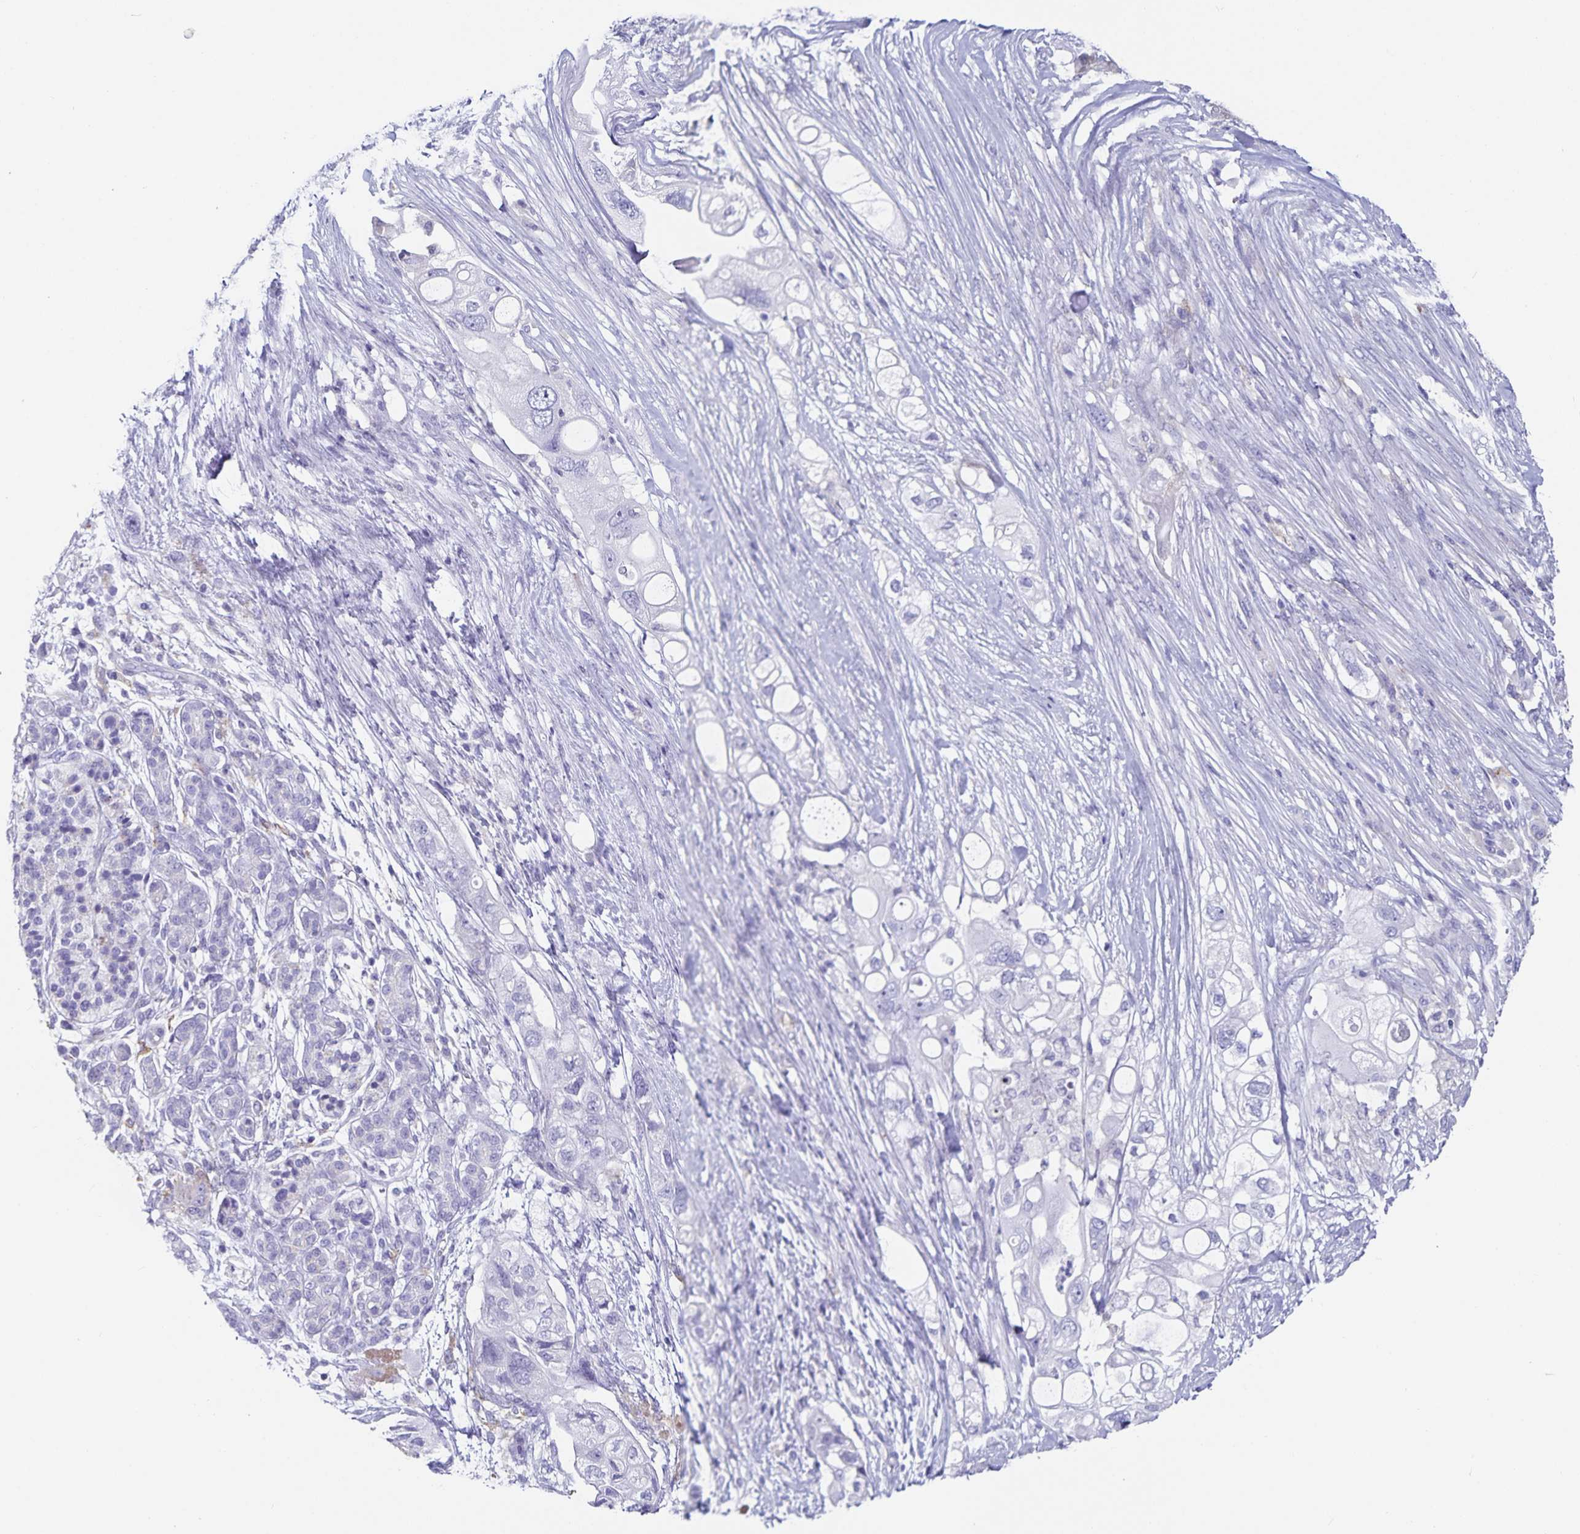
{"staining": {"intensity": "negative", "quantity": "none", "location": "none"}, "tissue": "pancreatic cancer", "cell_type": "Tumor cells", "image_type": "cancer", "snomed": [{"axis": "morphology", "description": "Adenocarcinoma, NOS"}, {"axis": "topography", "description": "Pancreas"}], "caption": "Tumor cells are negative for protein expression in human adenocarcinoma (pancreatic).", "gene": "PLAC1", "patient": {"sex": "female", "age": 72}}